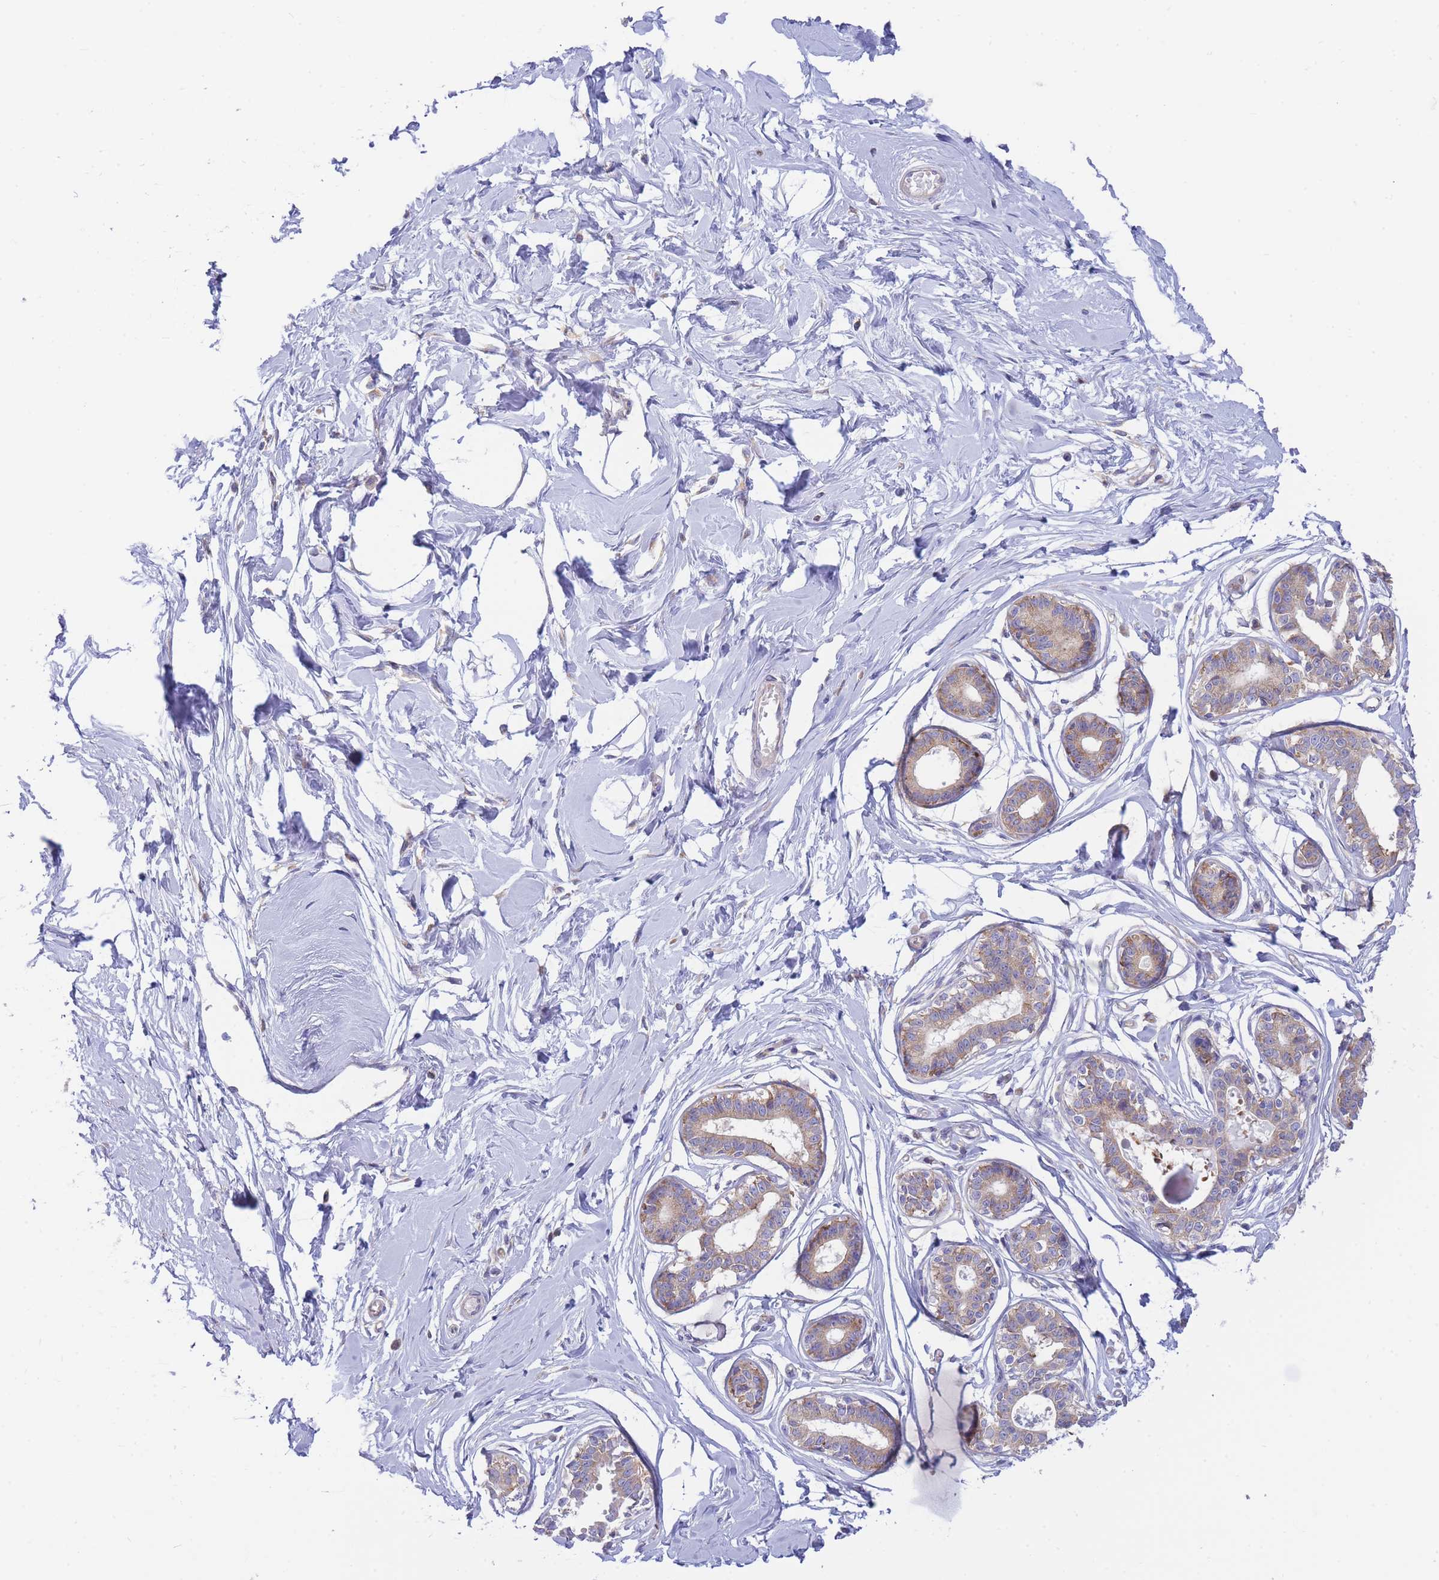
{"staining": {"intensity": "negative", "quantity": "none", "location": "none"}, "tissue": "breast", "cell_type": "Adipocytes", "image_type": "normal", "snomed": [{"axis": "morphology", "description": "Normal tissue, NOS"}, {"axis": "topography", "description": "Breast"}], "caption": "The micrograph shows no significant staining in adipocytes of breast. (DAB immunohistochemistry with hematoxylin counter stain).", "gene": "SH2B2", "patient": {"sex": "female", "age": 45}}